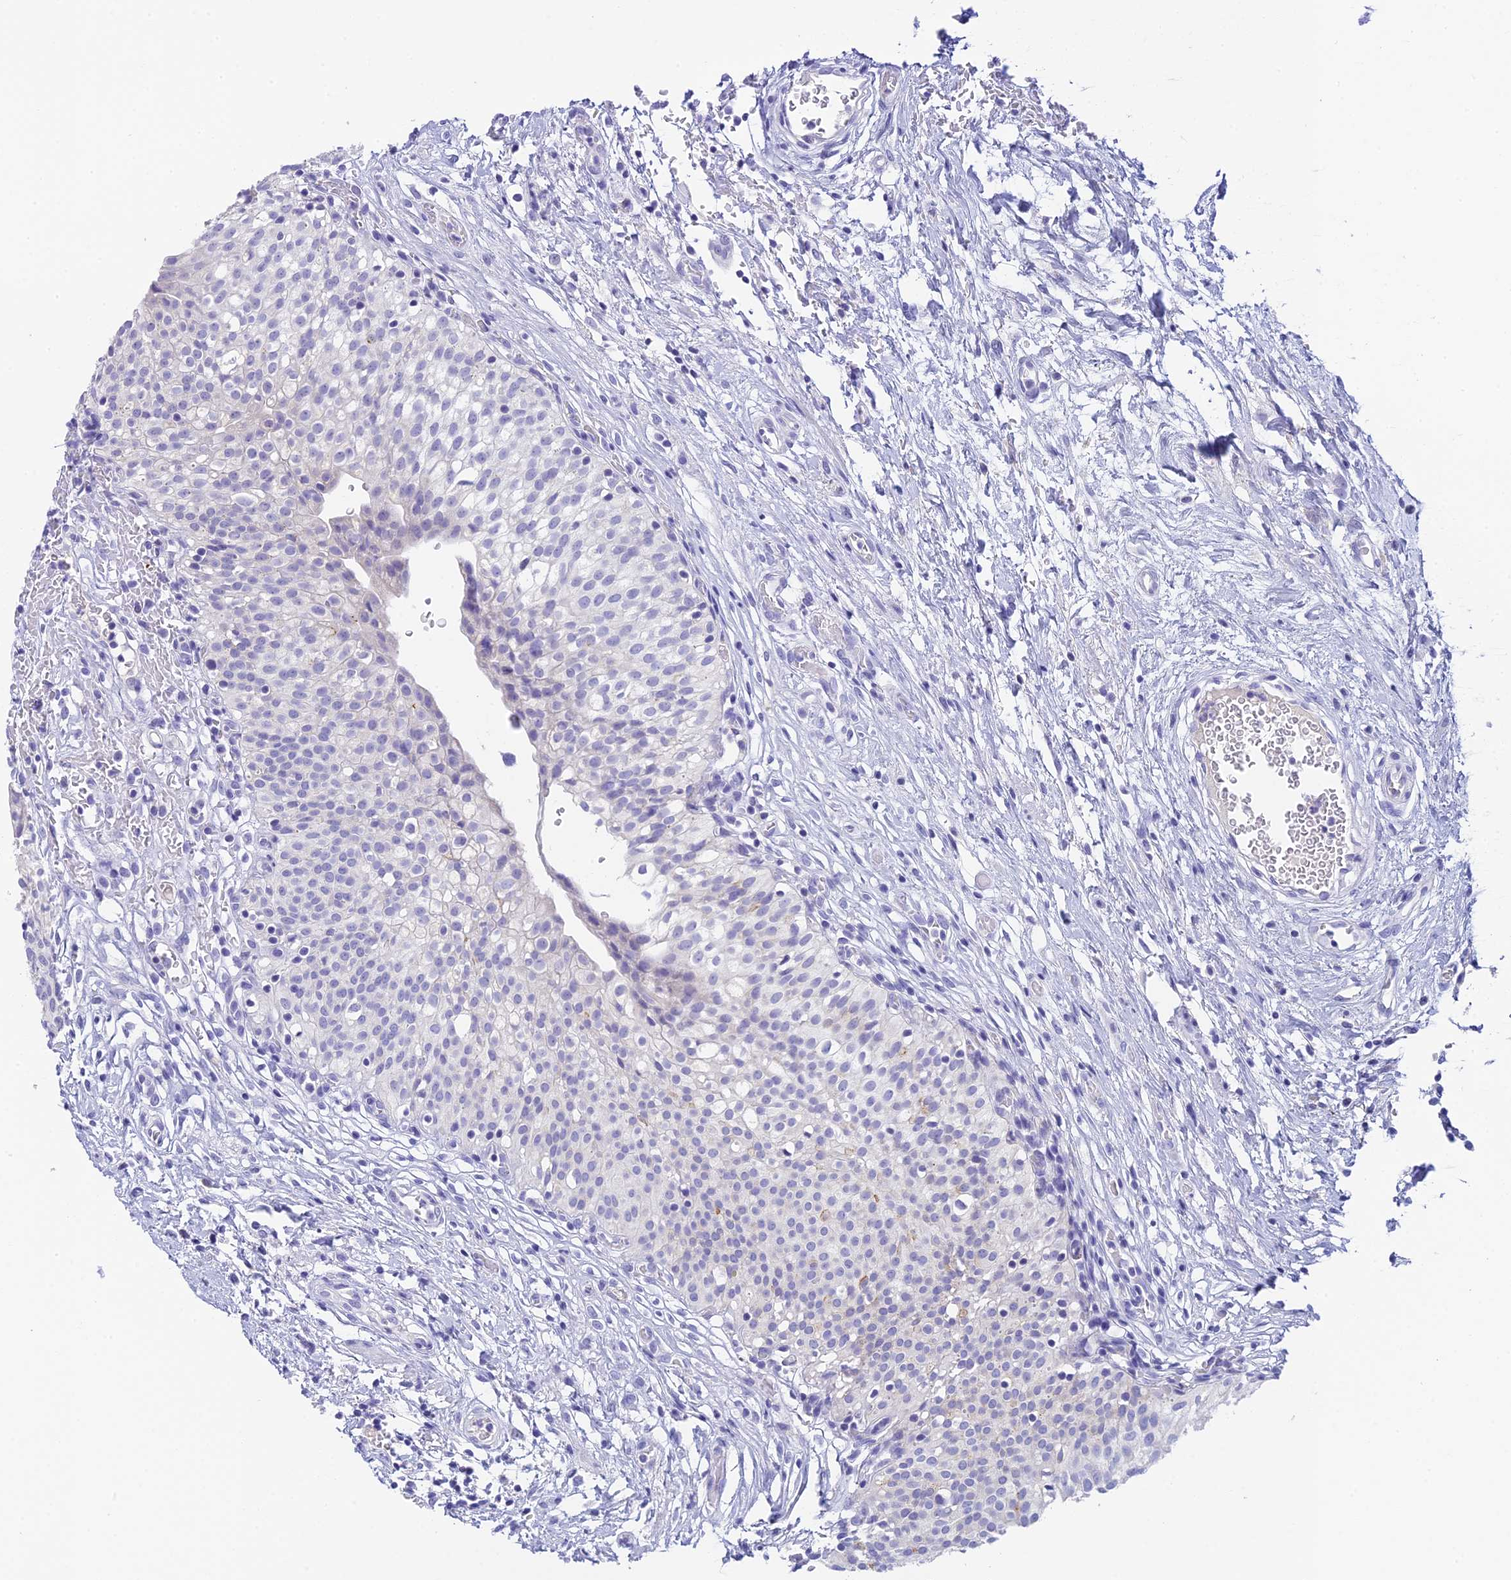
{"staining": {"intensity": "negative", "quantity": "none", "location": "none"}, "tissue": "urinary bladder", "cell_type": "Urothelial cells", "image_type": "normal", "snomed": [{"axis": "morphology", "description": "Normal tissue, NOS"}, {"axis": "topography", "description": "Urinary bladder"}], "caption": "Immunohistochemical staining of unremarkable urinary bladder displays no significant expression in urothelial cells.", "gene": "C12orf29", "patient": {"sex": "male", "age": 55}}